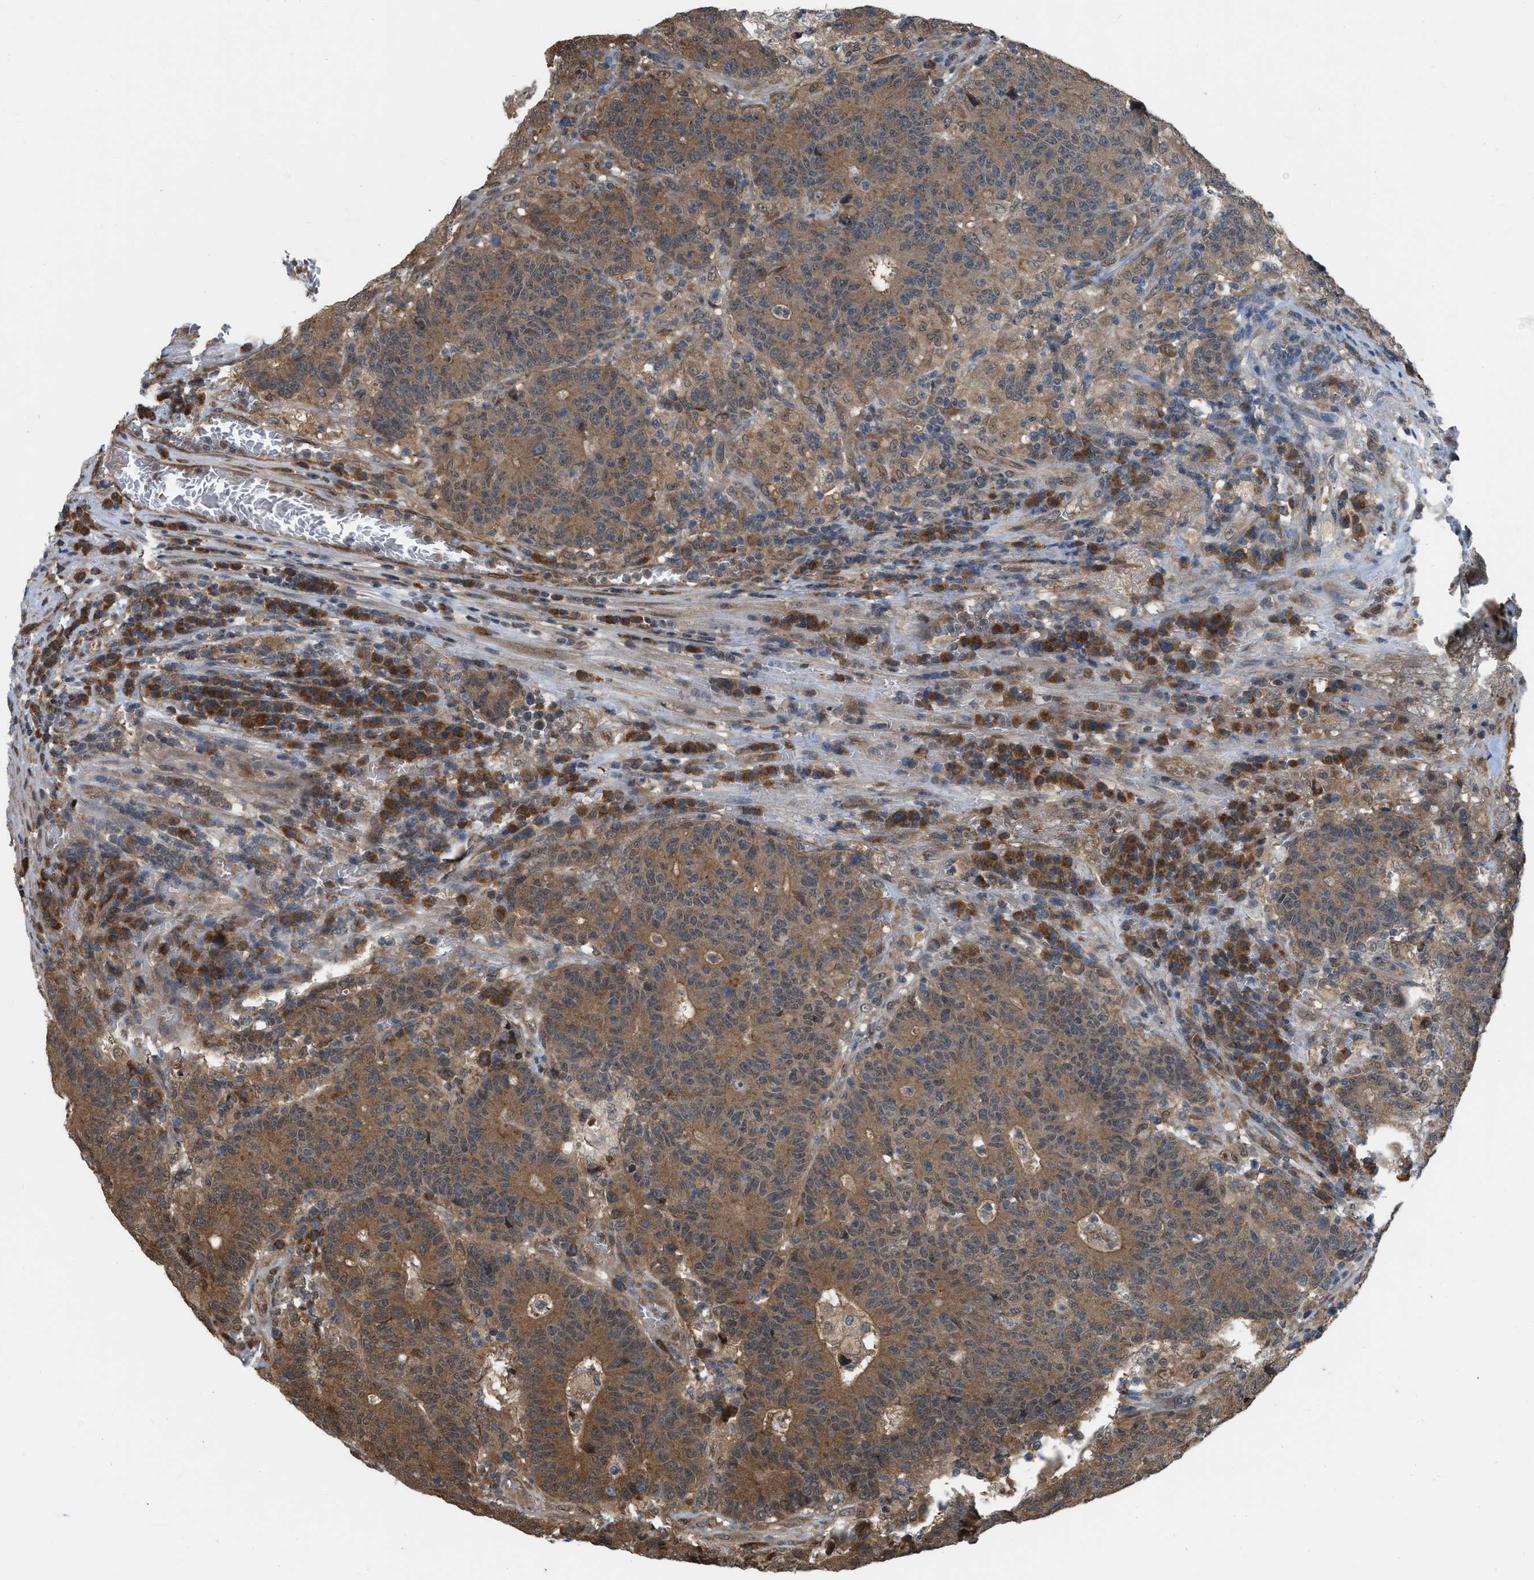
{"staining": {"intensity": "moderate", "quantity": ">75%", "location": "cytoplasmic/membranous"}, "tissue": "colorectal cancer", "cell_type": "Tumor cells", "image_type": "cancer", "snomed": [{"axis": "morphology", "description": "Normal tissue, NOS"}, {"axis": "morphology", "description": "Adenocarcinoma, NOS"}, {"axis": "topography", "description": "Colon"}], "caption": "Human colorectal cancer (adenocarcinoma) stained with a protein marker shows moderate staining in tumor cells.", "gene": "BCL7C", "patient": {"sex": "female", "age": 75}}